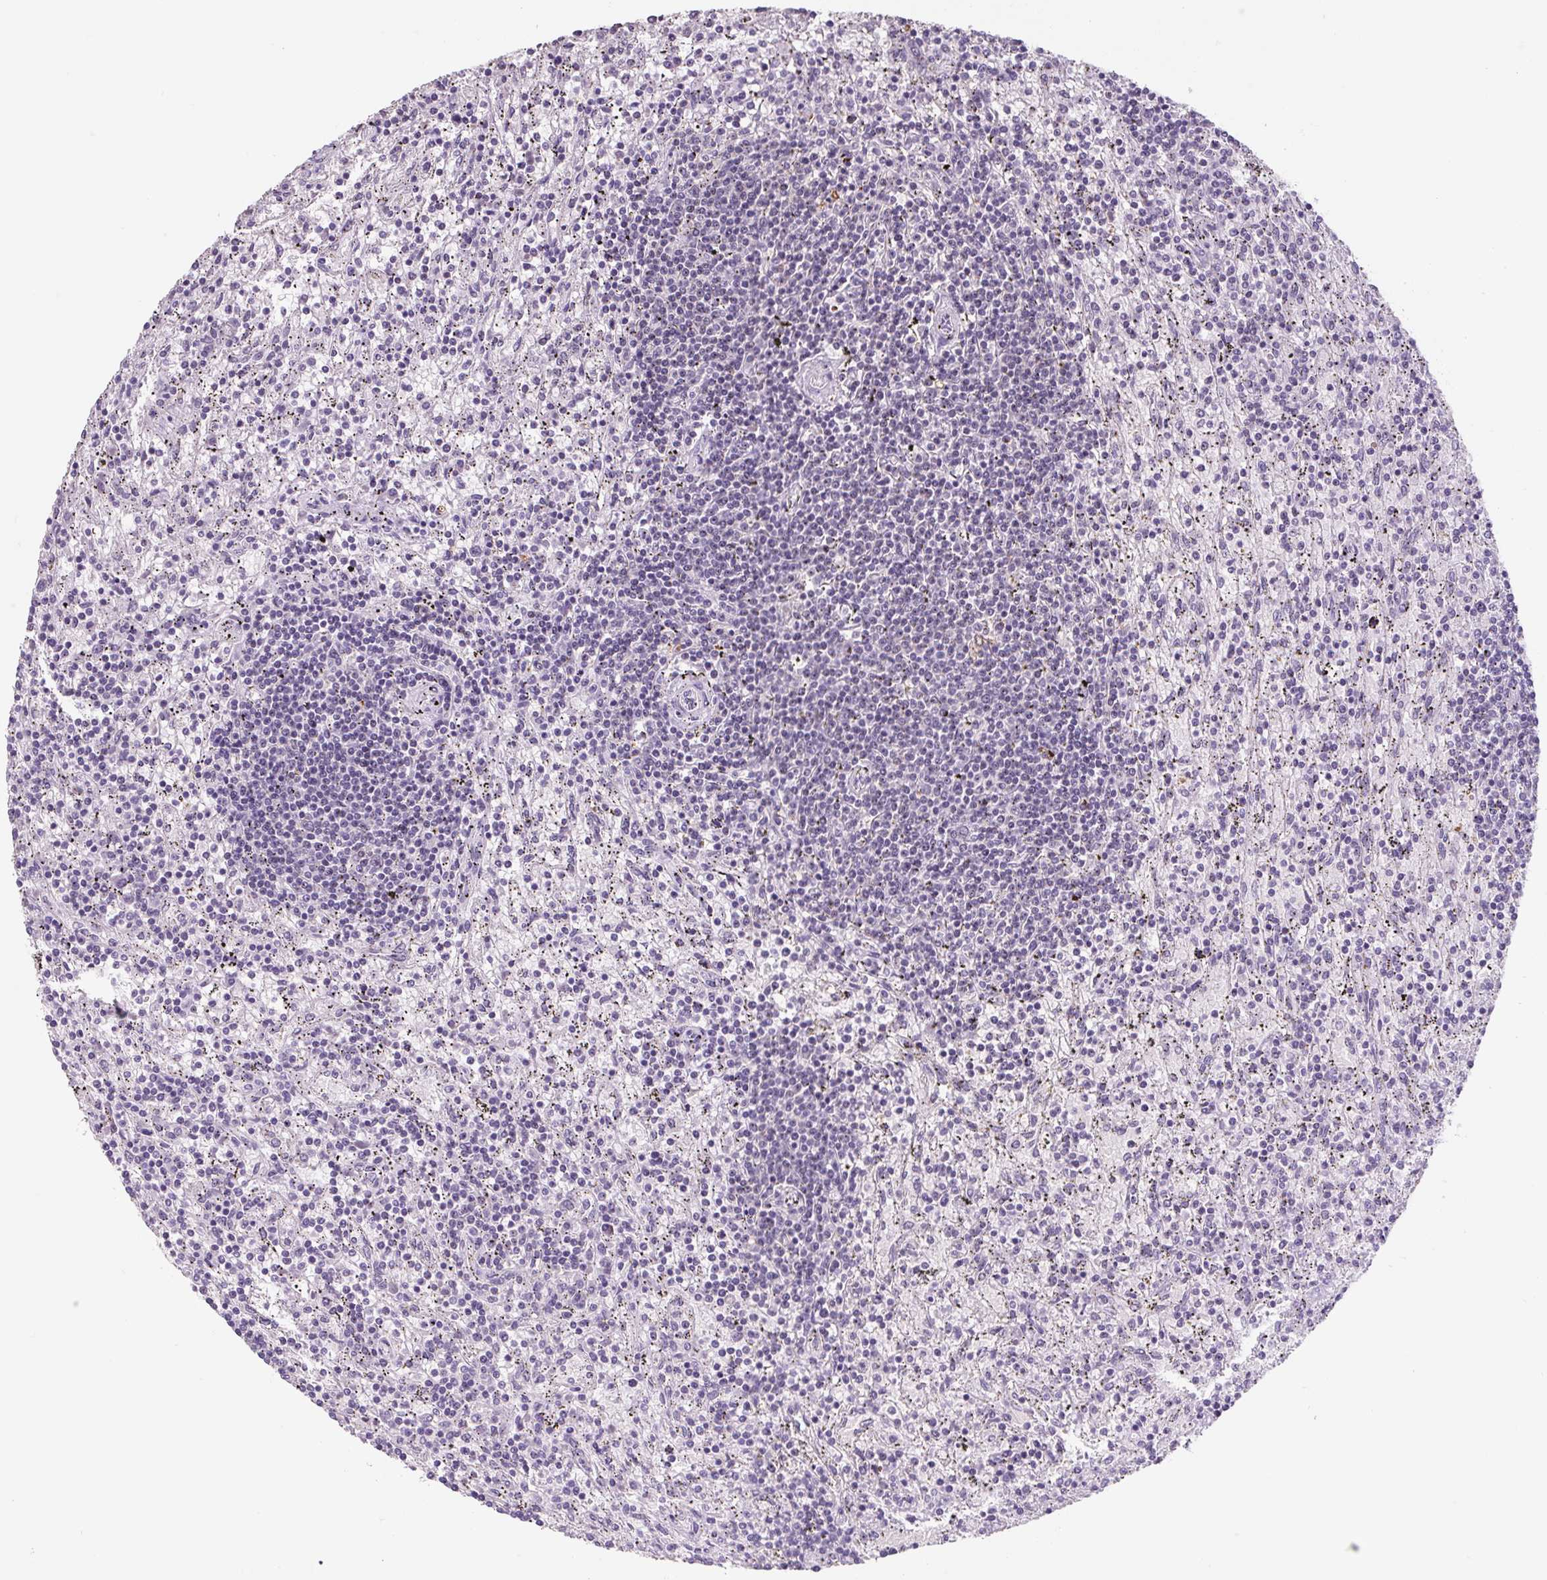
{"staining": {"intensity": "negative", "quantity": "none", "location": "none"}, "tissue": "lymphoma", "cell_type": "Tumor cells", "image_type": "cancer", "snomed": [{"axis": "morphology", "description": "Malignant lymphoma, non-Hodgkin's type, Low grade"}, {"axis": "topography", "description": "Spleen"}], "caption": "Immunohistochemistry (IHC) micrograph of neoplastic tissue: malignant lymphoma, non-Hodgkin's type (low-grade) stained with DAB (3,3'-diaminobenzidine) shows no significant protein staining in tumor cells.", "gene": "TNFRSF8", "patient": {"sex": "male", "age": 76}}